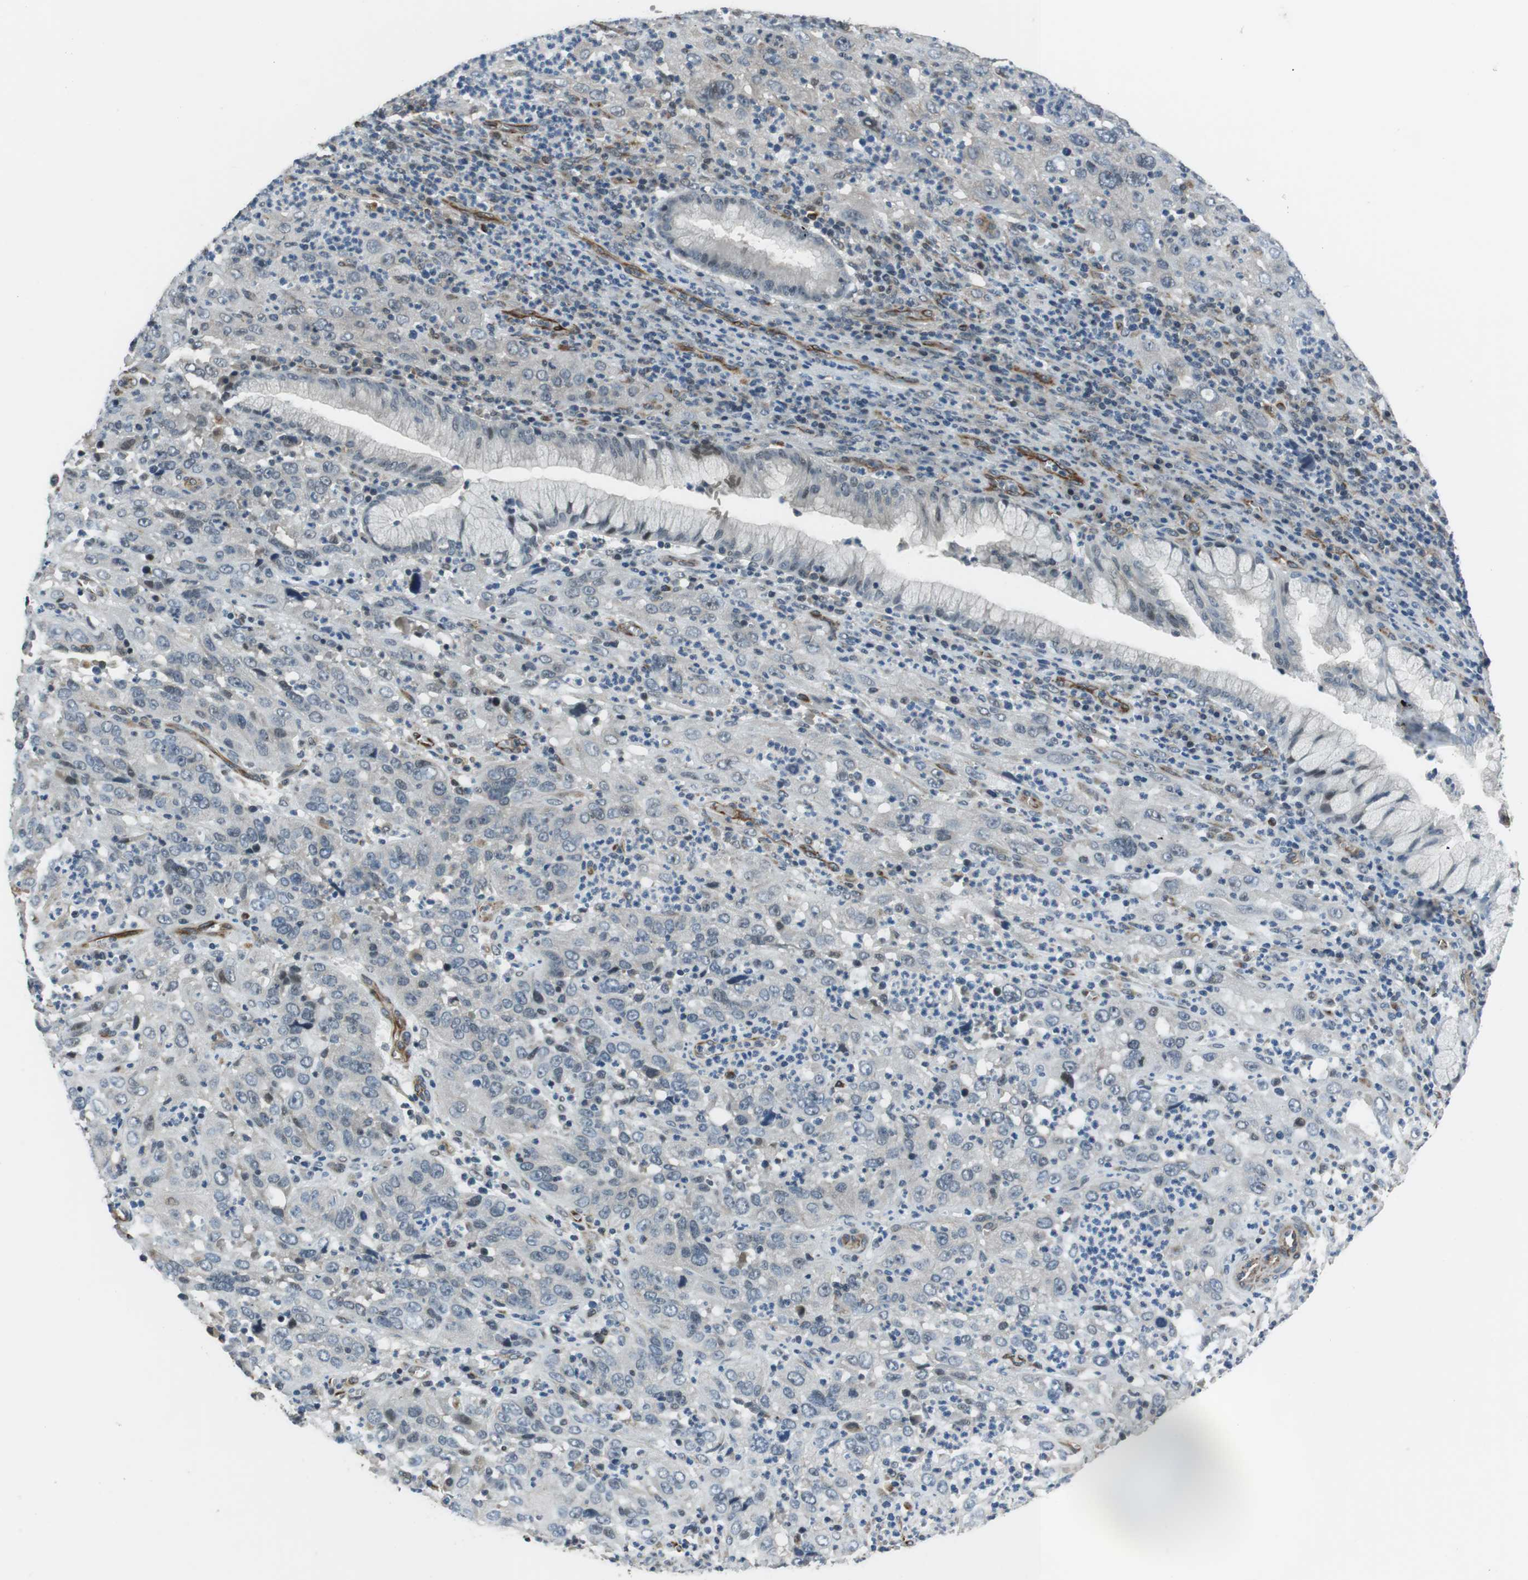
{"staining": {"intensity": "negative", "quantity": "none", "location": "none"}, "tissue": "cervical cancer", "cell_type": "Tumor cells", "image_type": "cancer", "snomed": [{"axis": "morphology", "description": "Squamous cell carcinoma, NOS"}, {"axis": "topography", "description": "Cervix"}], "caption": "This micrograph is of cervical cancer (squamous cell carcinoma) stained with IHC to label a protein in brown with the nuclei are counter-stained blue. There is no positivity in tumor cells.", "gene": "LRRC49", "patient": {"sex": "female", "age": 32}}